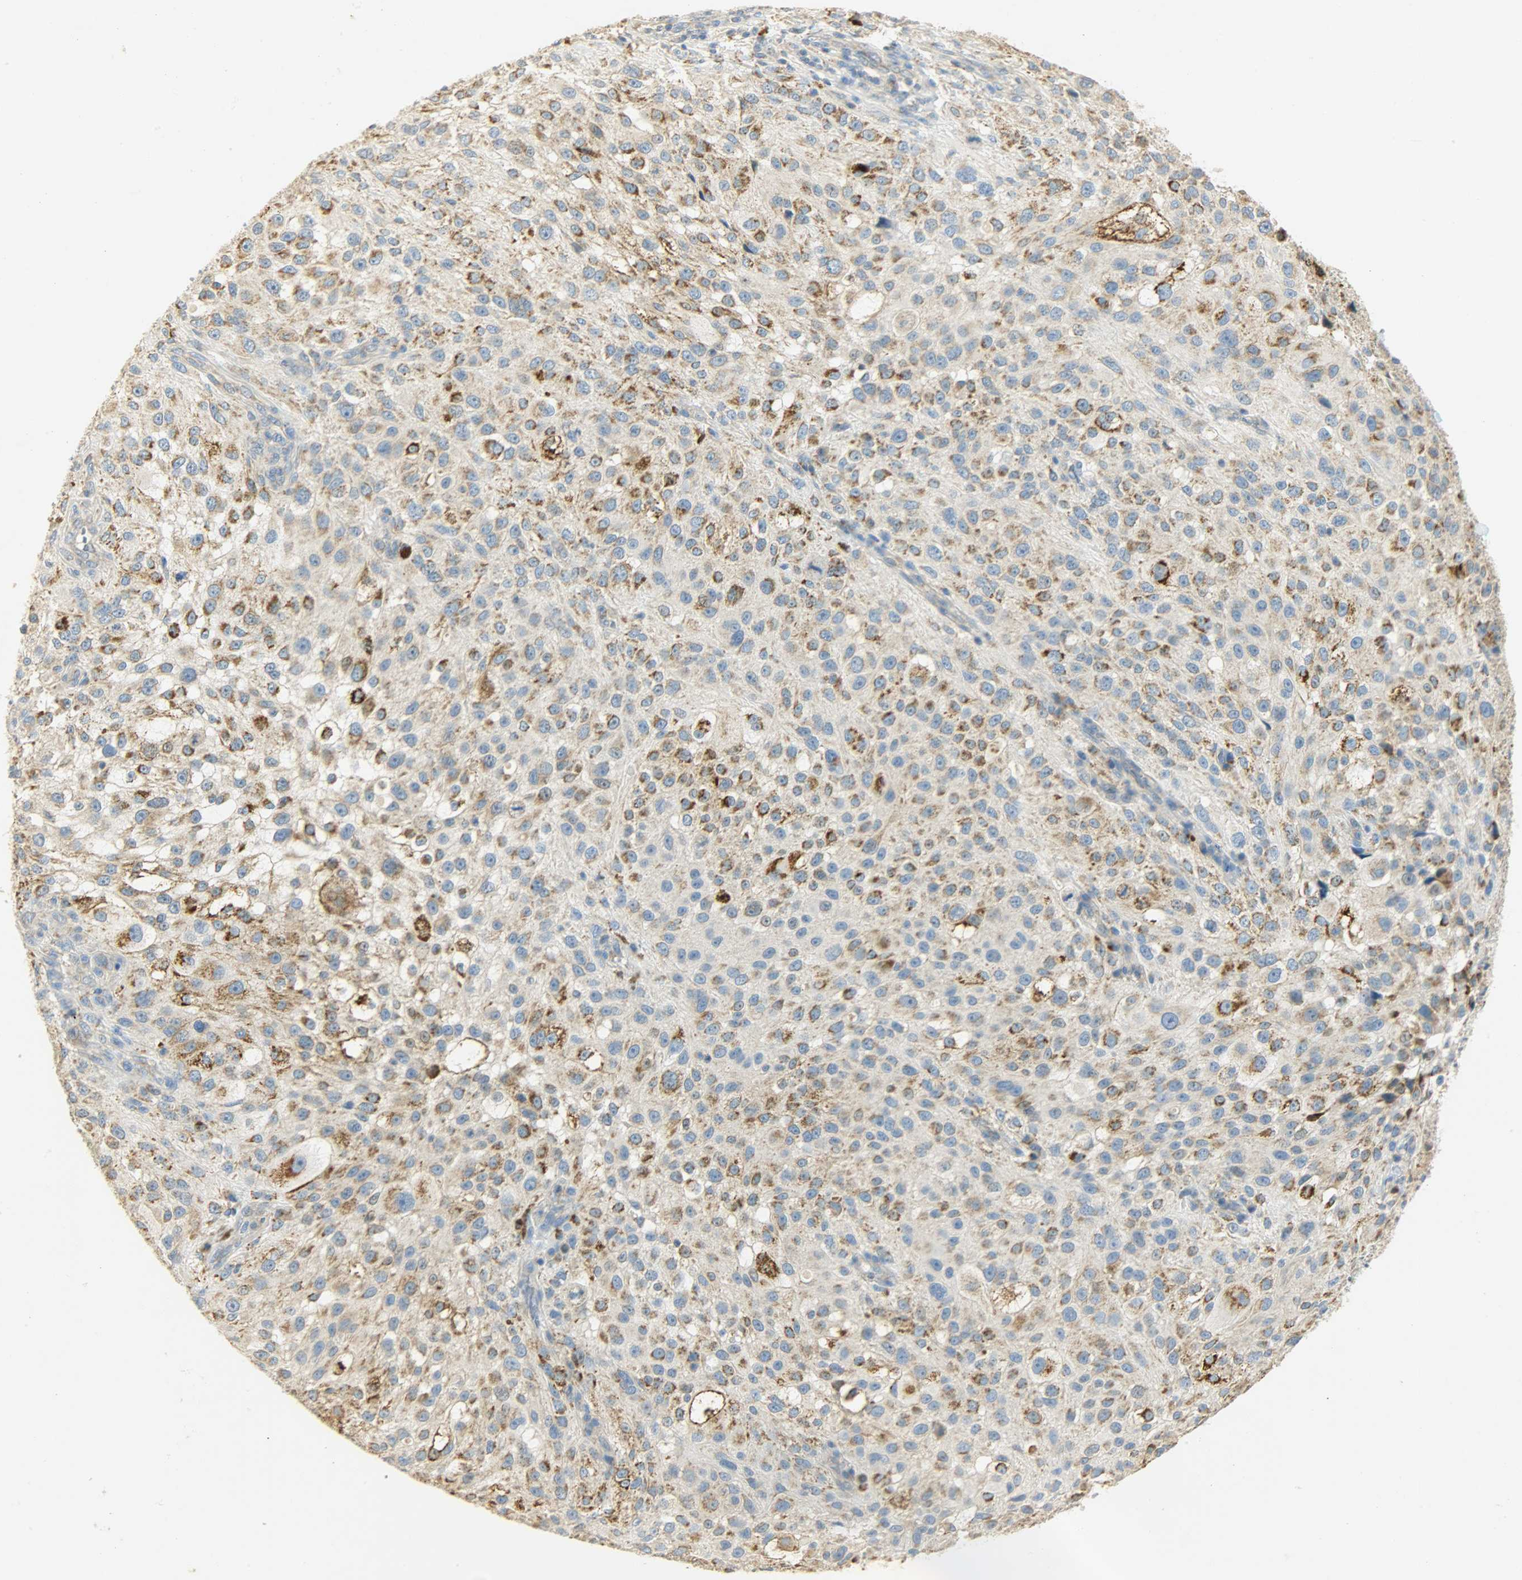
{"staining": {"intensity": "strong", "quantity": "25%-75%", "location": "cytoplasmic/membranous"}, "tissue": "melanoma", "cell_type": "Tumor cells", "image_type": "cancer", "snomed": [{"axis": "morphology", "description": "Necrosis, NOS"}, {"axis": "morphology", "description": "Malignant melanoma, NOS"}, {"axis": "topography", "description": "Skin"}], "caption": "A high amount of strong cytoplasmic/membranous expression is seen in approximately 25%-75% of tumor cells in melanoma tissue.", "gene": "NNT", "patient": {"sex": "female", "age": 87}}